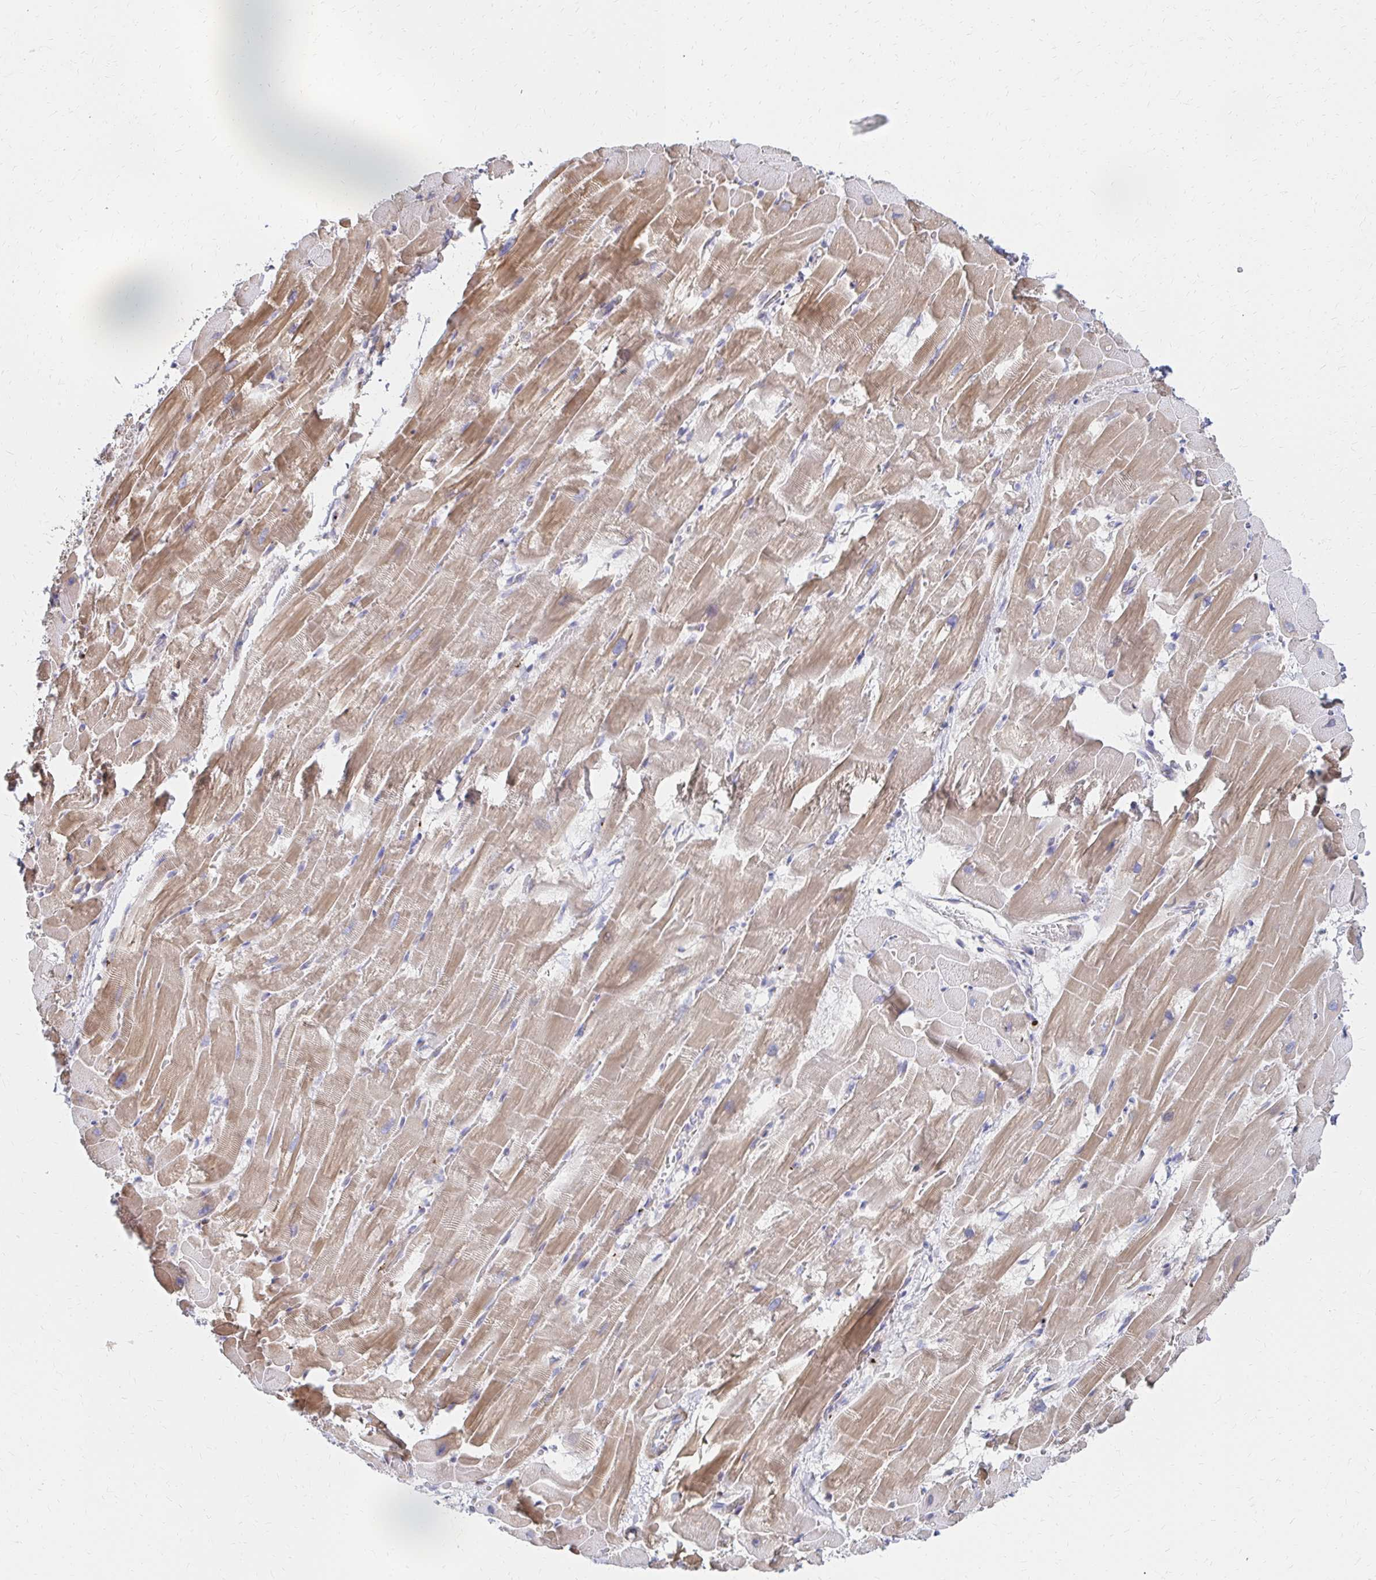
{"staining": {"intensity": "moderate", "quantity": ">75%", "location": "cytoplasmic/membranous"}, "tissue": "heart muscle", "cell_type": "Cardiomyocytes", "image_type": "normal", "snomed": [{"axis": "morphology", "description": "Normal tissue, NOS"}, {"axis": "topography", "description": "Heart"}], "caption": "Heart muscle stained with DAB IHC exhibits medium levels of moderate cytoplasmic/membranous positivity in about >75% of cardiomyocytes. The protein is shown in brown color, while the nuclei are stained blue.", "gene": "MAN1A1", "patient": {"sex": "male", "age": 37}}